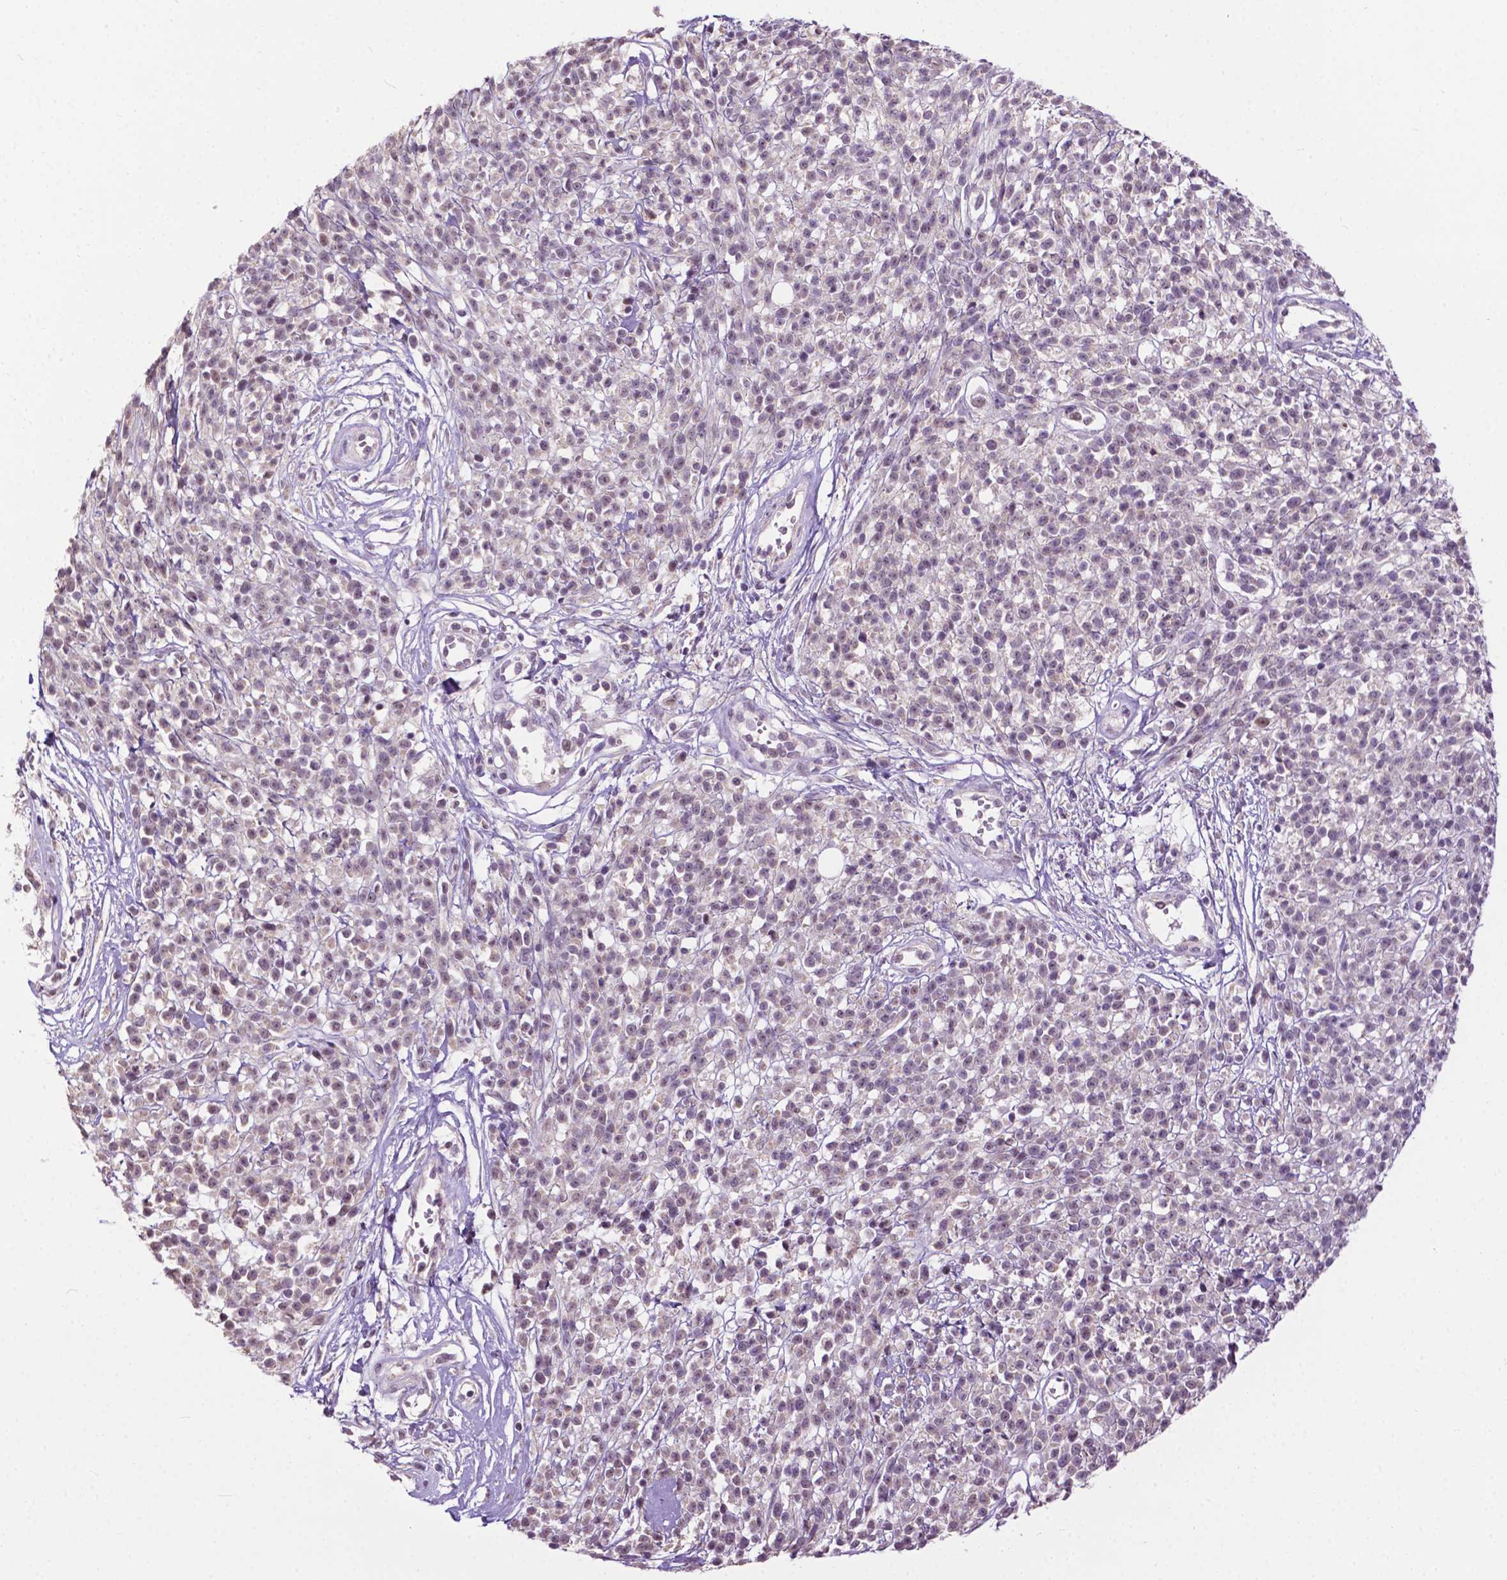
{"staining": {"intensity": "weak", "quantity": "25%-75%", "location": "nuclear"}, "tissue": "melanoma", "cell_type": "Tumor cells", "image_type": "cancer", "snomed": [{"axis": "morphology", "description": "Malignant melanoma, NOS"}, {"axis": "topography", "description": "Skin"}, {"axis": "topography", "description": "Skin of trunk"}], "caption": "Protein staining by immunohistochemistry demonstrates weak nuclear positivity in approximately 25%-75% of tumor cells in melanoma.", "gene": "TTC9B", "patient": {"sex": "male", "age": 74}}